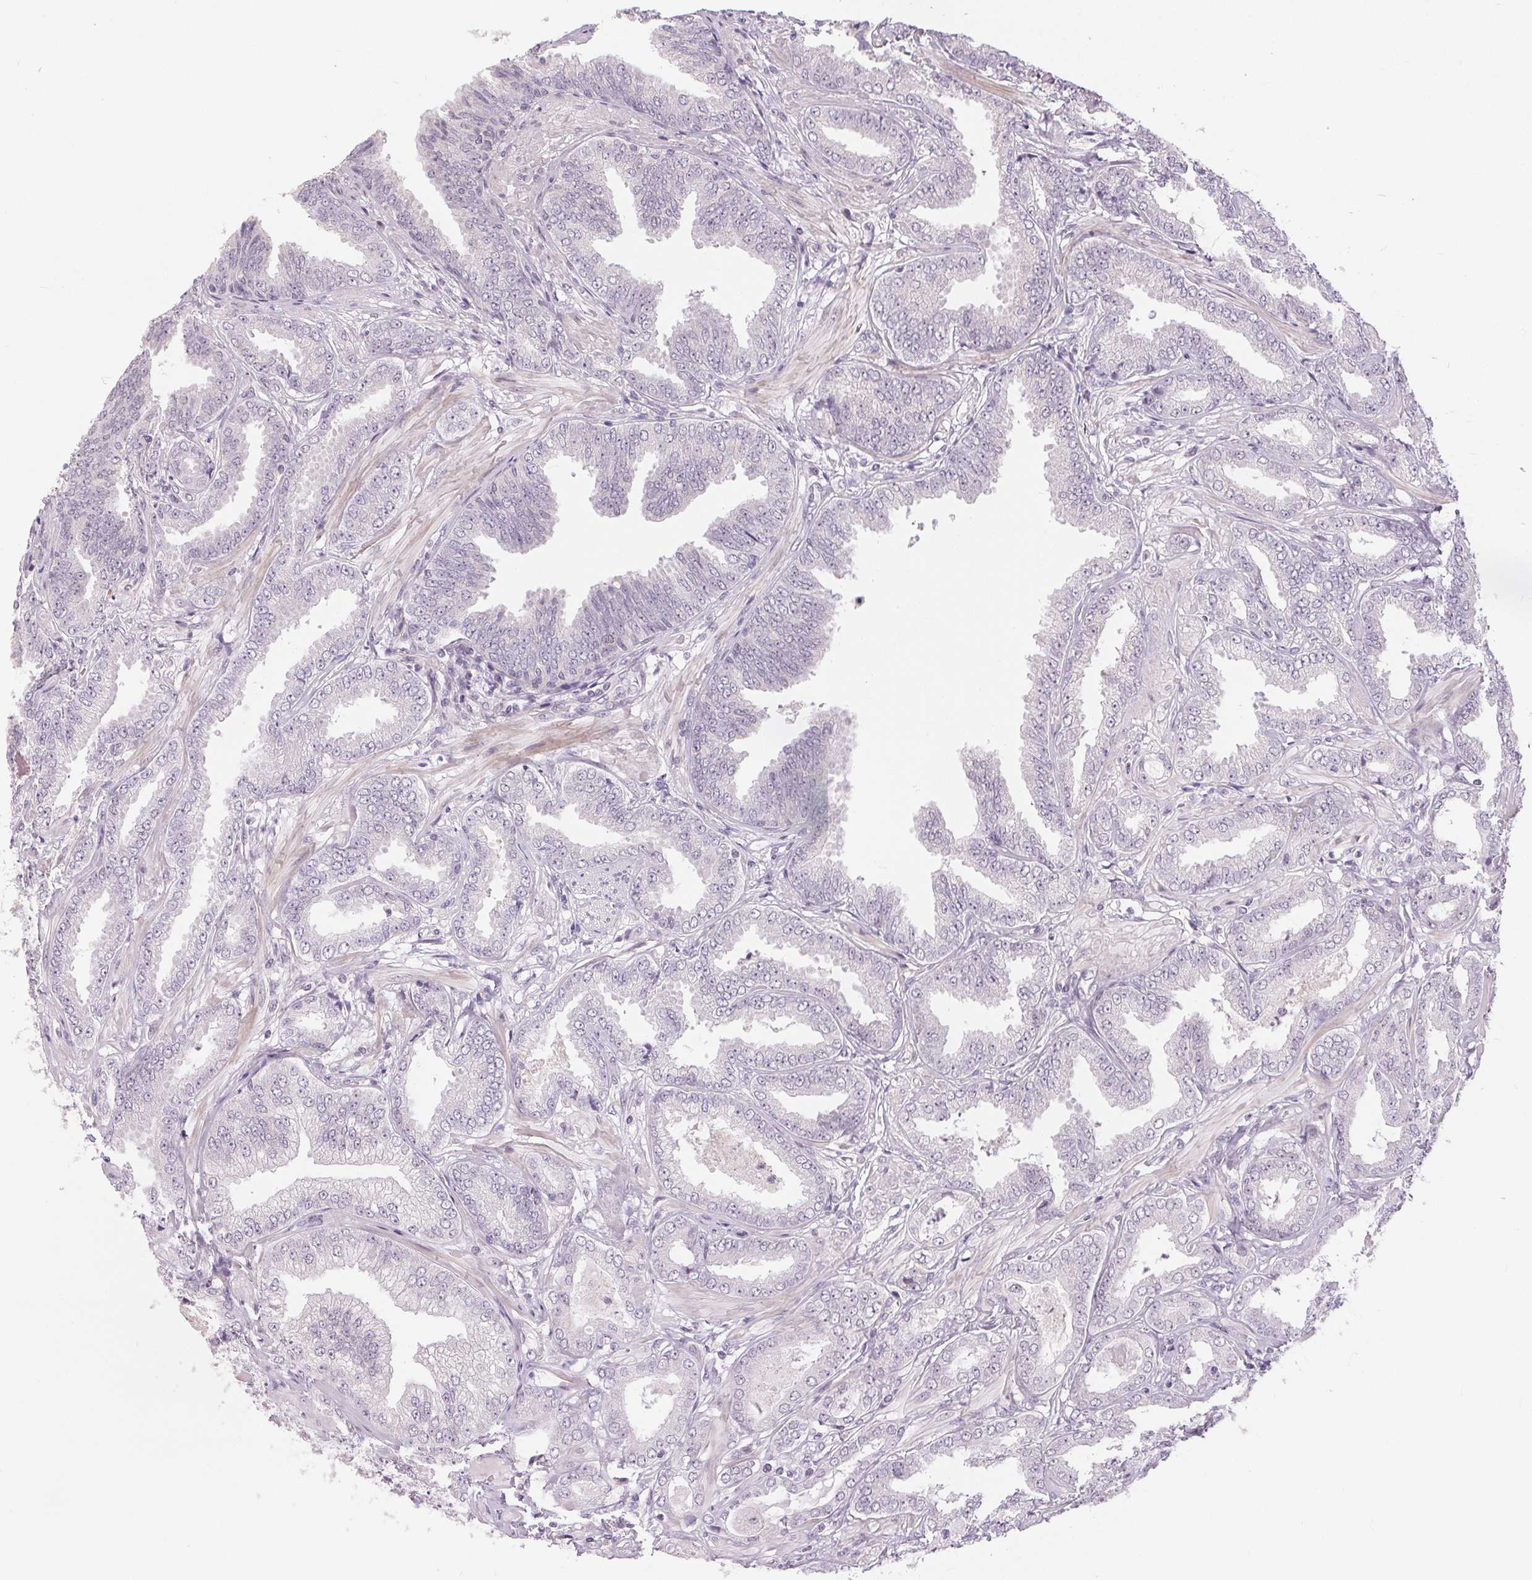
{"staining": {"intensity": "negative", "quantity": "none", "location": "none"}, "tissue": "prostate cancer", "cell_type": "Tumor cells", "image_type": "cancer", "snomed": [{"axis": "morphology", "description": "Adenocarcinoma, Low grade"}, {"axis": "topography", "description": "Prostate"}], "caption": "IHC photomicrograph of neoplastic tissue: human prostate cancer stained with DAB (3,3'-diaminobenzidine) demonstrates no significant protein staining in tumor cells.", "gene": "GDAP1L1", "patient": {"sex": "male", "age": 55}}